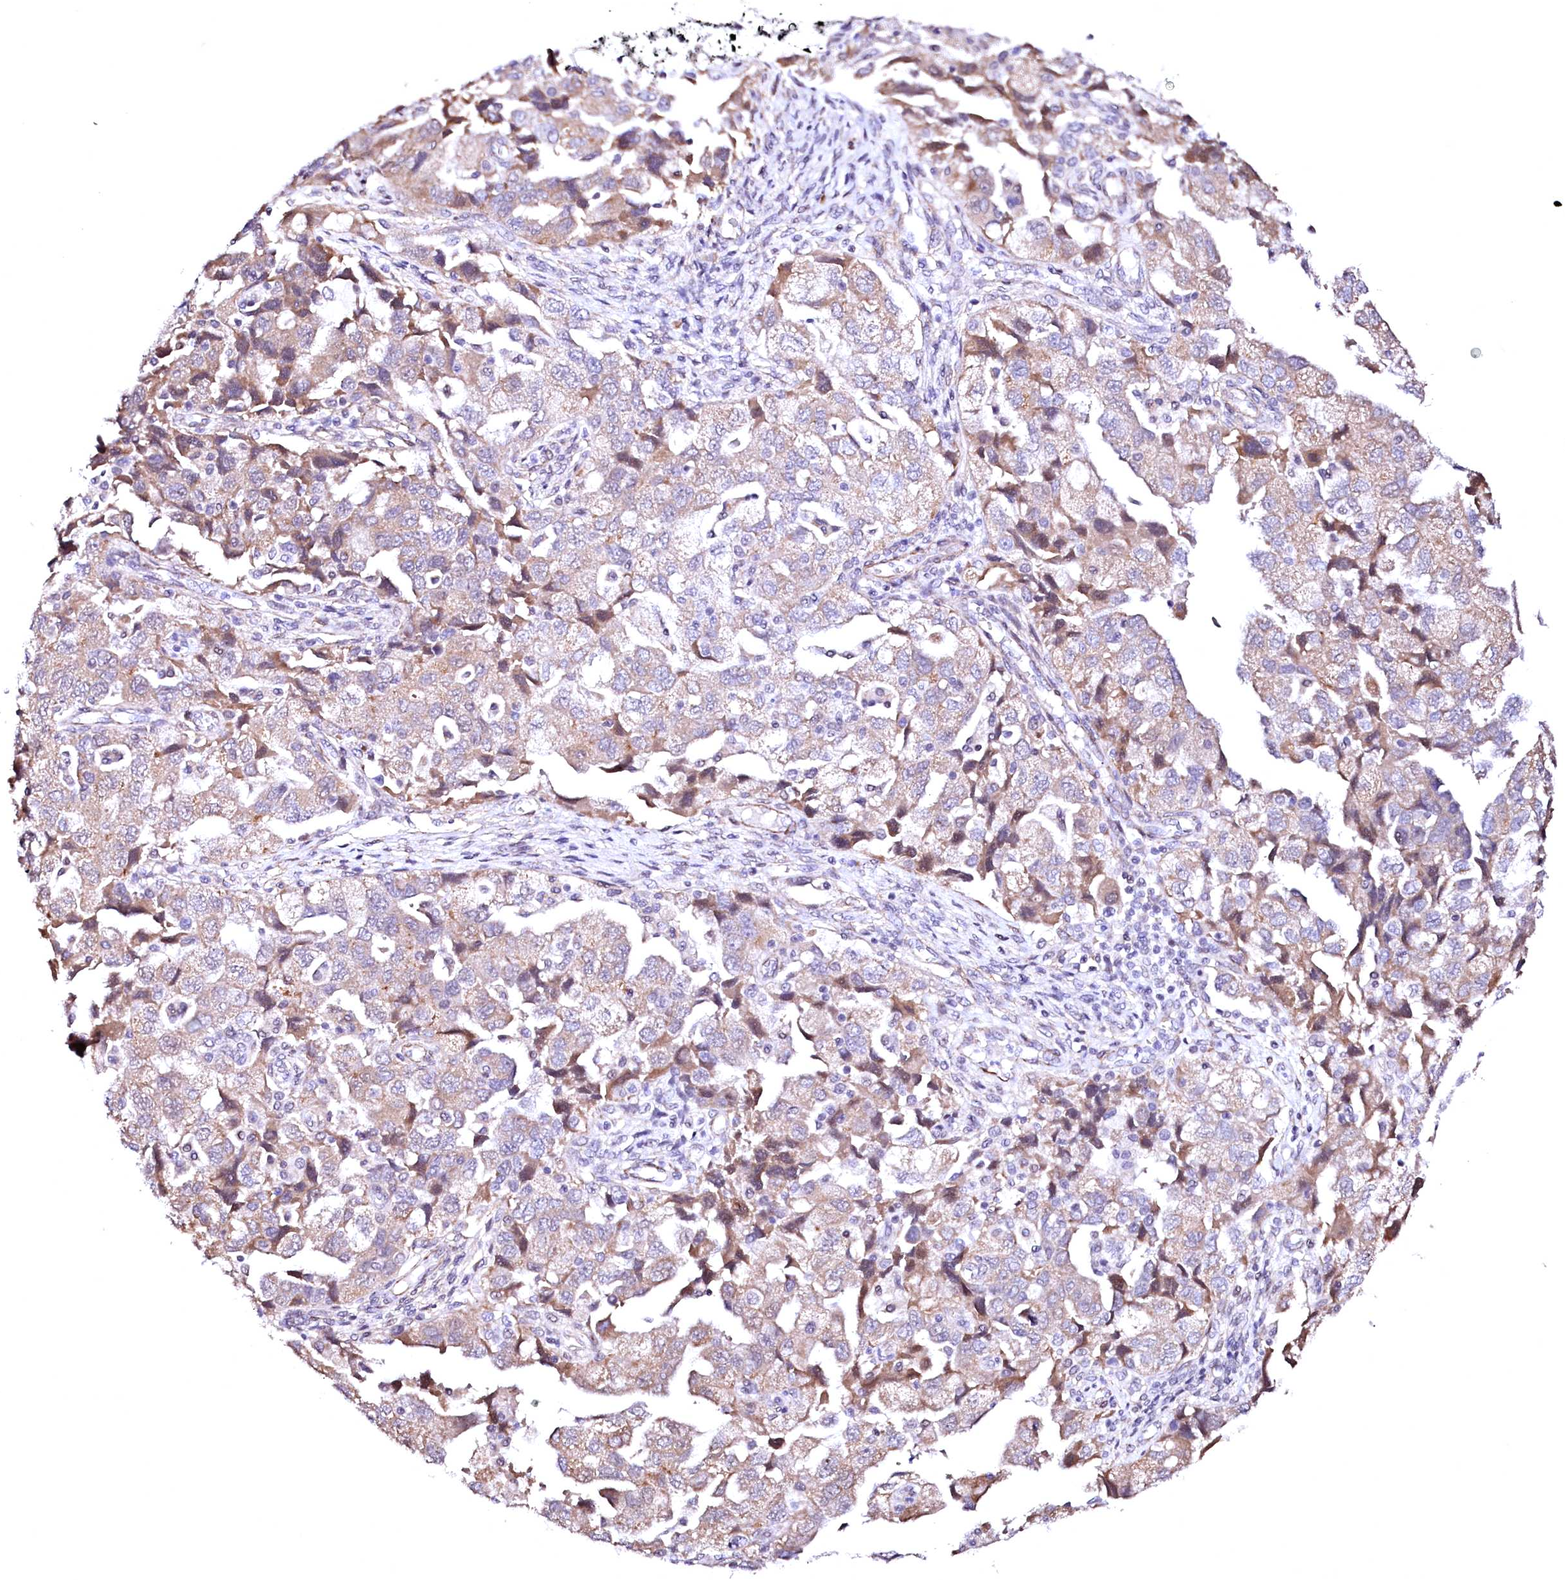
{"staining": {"intensity": "moderate", "quantity": "25%-75%", "location": "cytoplasmic/membranous"}, "tissue": "ovarian cancer", "cell_type": "Tumor cells", "image_type": "cancer", "snomed": [{"axis": "morphology", "description": "Carcinoma, NOS"}, {"axis": "morphology", "description": "Cystadenocarcinoma, serous, NOS"}, {"axis": "topography", "description": "Ovary"}], "caption": "Protein positivity by IHC shows moderate cytoplasmic/membranous staining in about 25%-75% of tumor cells in carcinoma (ovarian). Immunohistochemistry stains the protein in brown and the nuclei are stained blue.", "gene": "GPR176", "patient": {"sex": "female", "age": 69}}